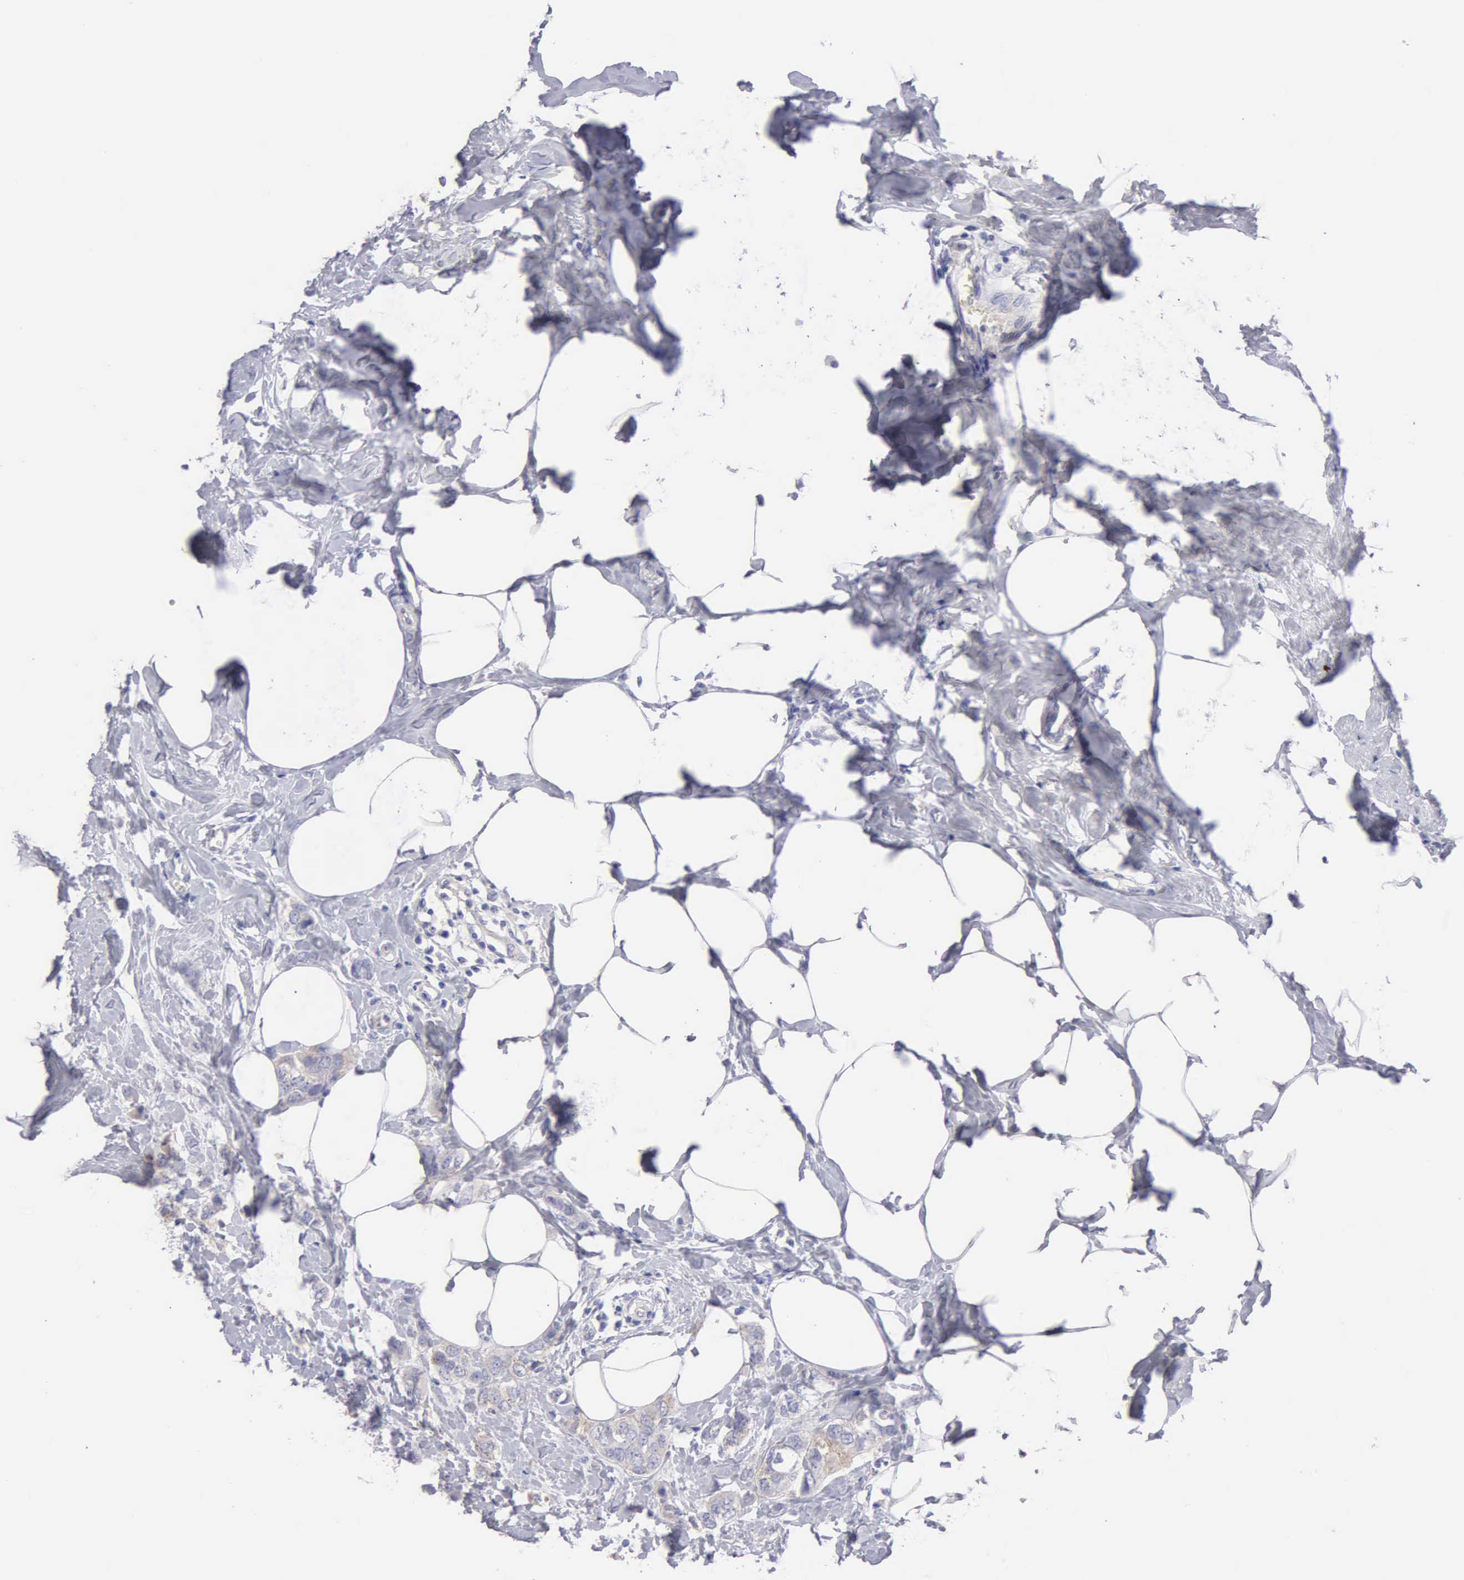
{"staining": {"intensity": "weak", "quantity": "25%-75%", "location": "cytoplasmic/membranous"}, "tissue": "breast cancer", "cell_type": "Tumor cells", "image_type": "cancer", "snomed": [{"axis": "morphology", "description": "Normal tissue, NOS"}, {"axis": "morphology", "description": "Duct carcinoma"}, {"axis": "topography", "description": "Breast"}], "caption": "High-power microscopy captured an immunohistochemistry micrograph of breast cancer (intraductal carcinoma), revealing weak cytoplasmic/membranous positivity in approximately 25%-75% of tumor cells.", "gene": "APP", "patient": {"sex": "female", "age": 50}}